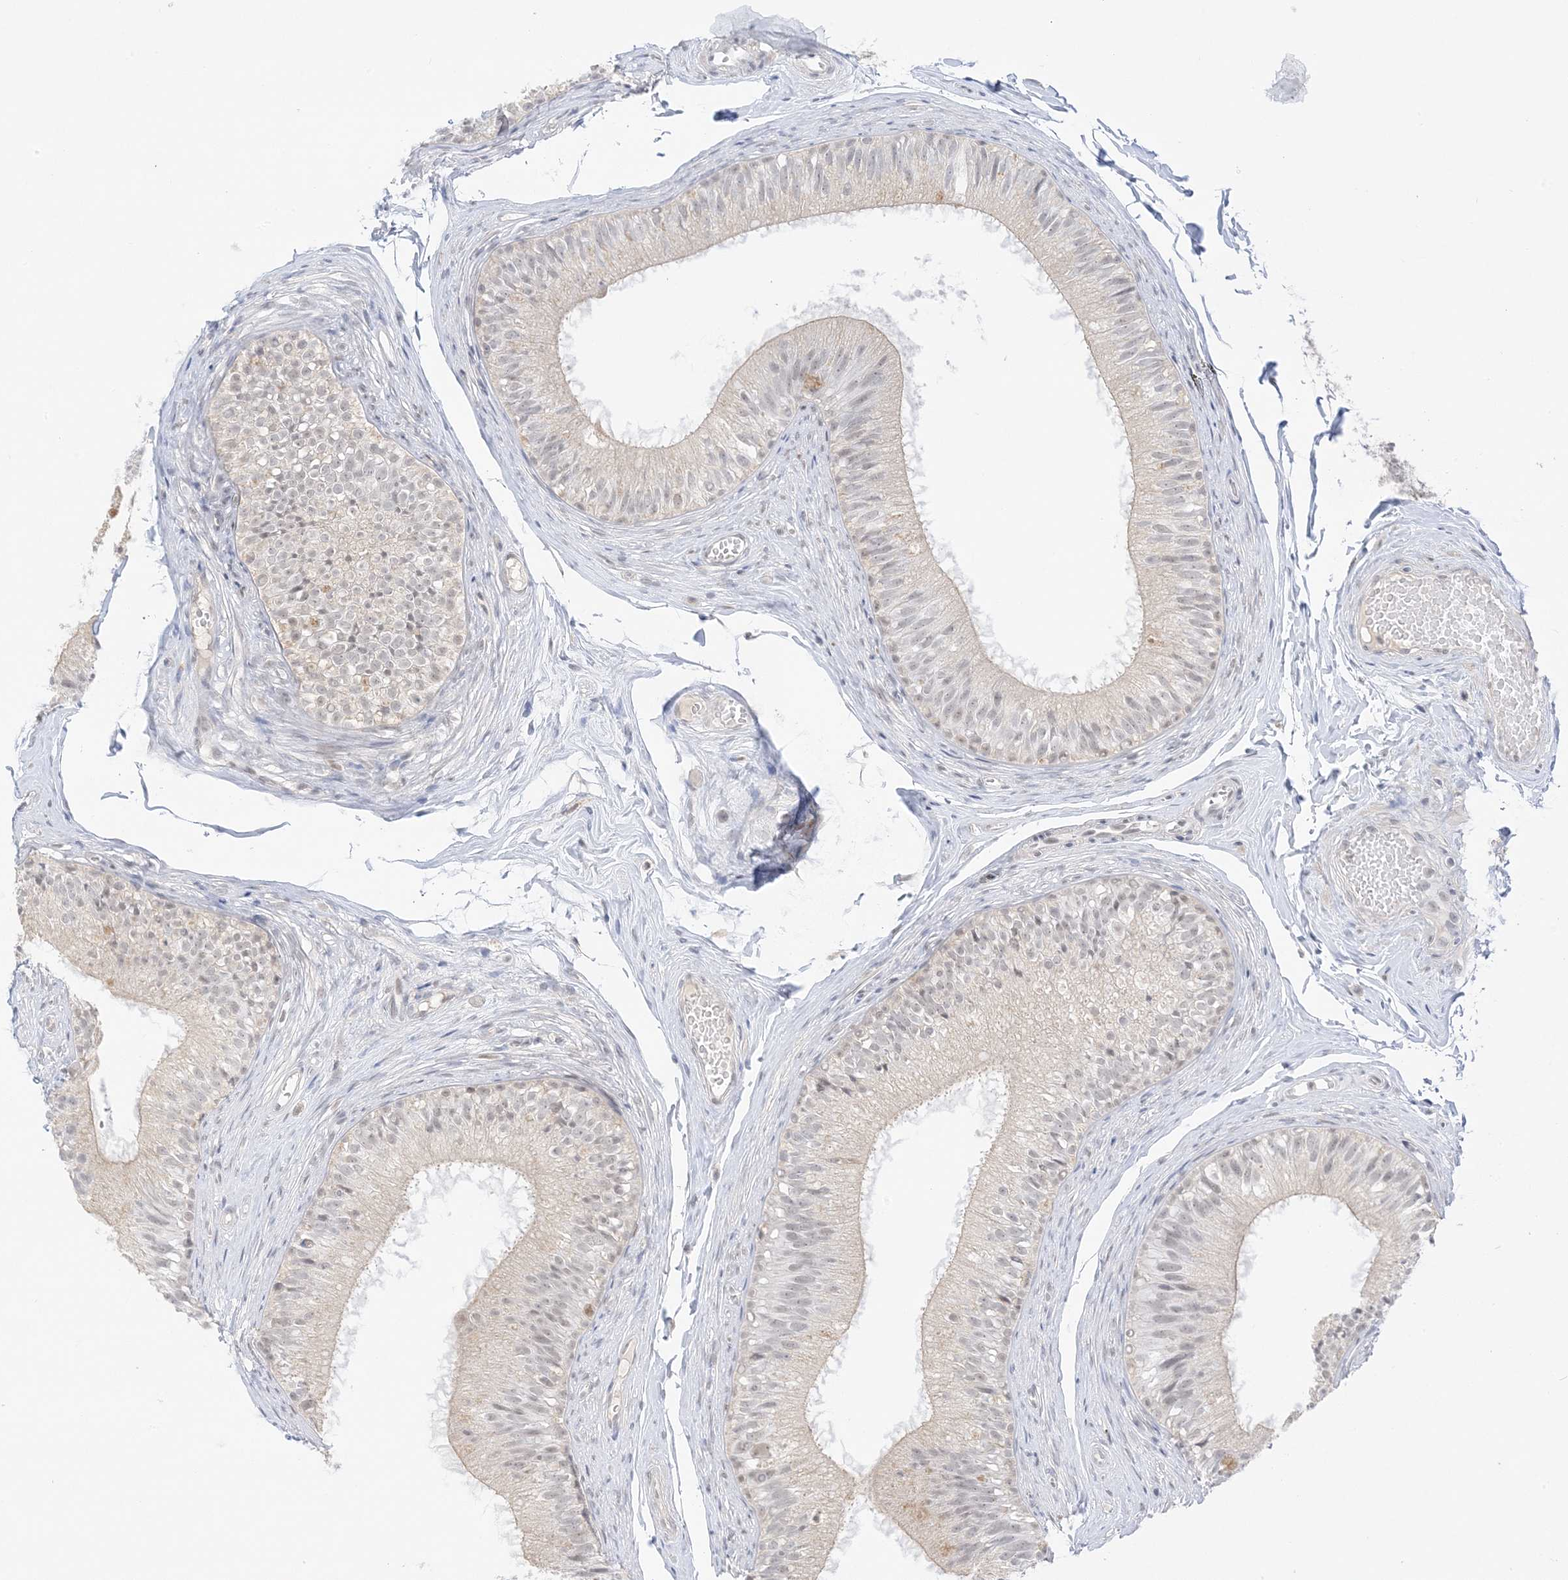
{"staining": {"intensity": "weak", "quantity": "<25%", "location": "cytoplasmic/membranous,nuclear"}, "tissue": "epididymis", "cell_type": "Glandular cells", "image_type": "normal", "snomed": [{"axis": "morphology", "description": "Normal tissue, NOS"}, {"axis": "morphology", "description": "Seminoma in situ"}, {"axis": "topography", "description": "Testis"}, {"axis": "topography", "description": "Epididymis"}], "caption": "This is a photomicrograph of immunohistochemistry staining of benign epididymis, which shows no expression in glandular cells.", "gene": "MSL3", "patient": {"sex": "male", "age": 28}}